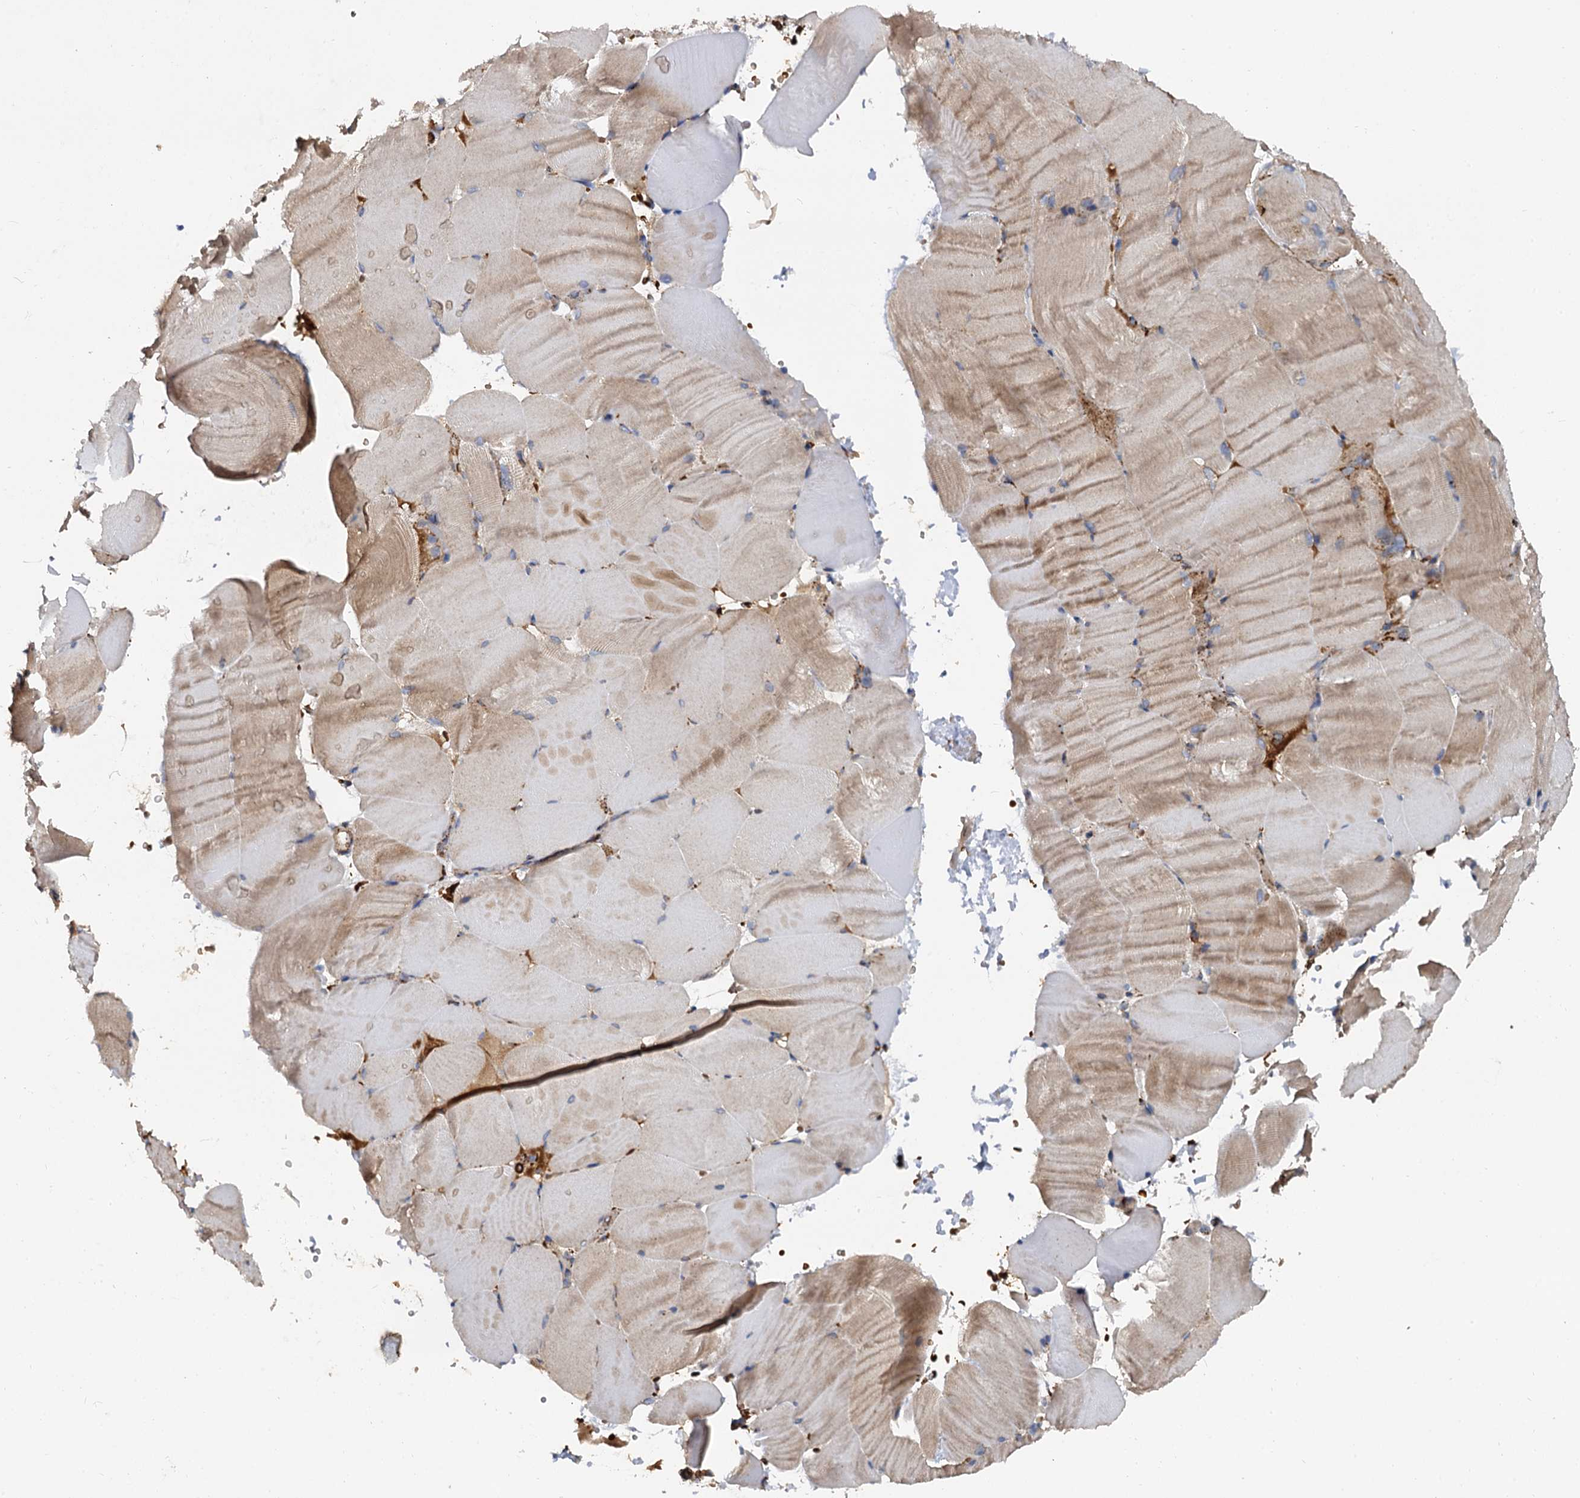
{"staining": {"intensity": "weak", "quantity": "25%-75%", "location": "cytoplasmic/membranous"}, "tissue": "skeletal muscle", "cell_type": "Myocytes", "image_type": "normal", "snomed": [{"axis": "morphology", "description": "Normal tissue, NOS"}, {"axis": "topography", "description": "Skeletal muscle"}, {"axis": "topography", "description": "Parathyroid gland"}], "caption": "This photomicrograph shows IHC staining of unremarkable human skeletal muscle, with low weak cytoplasmic/membranous expression in approximately 25%-75% of myocytes.", "gene": "GBA1", "patient": {"sex": "female", "age": 37}}